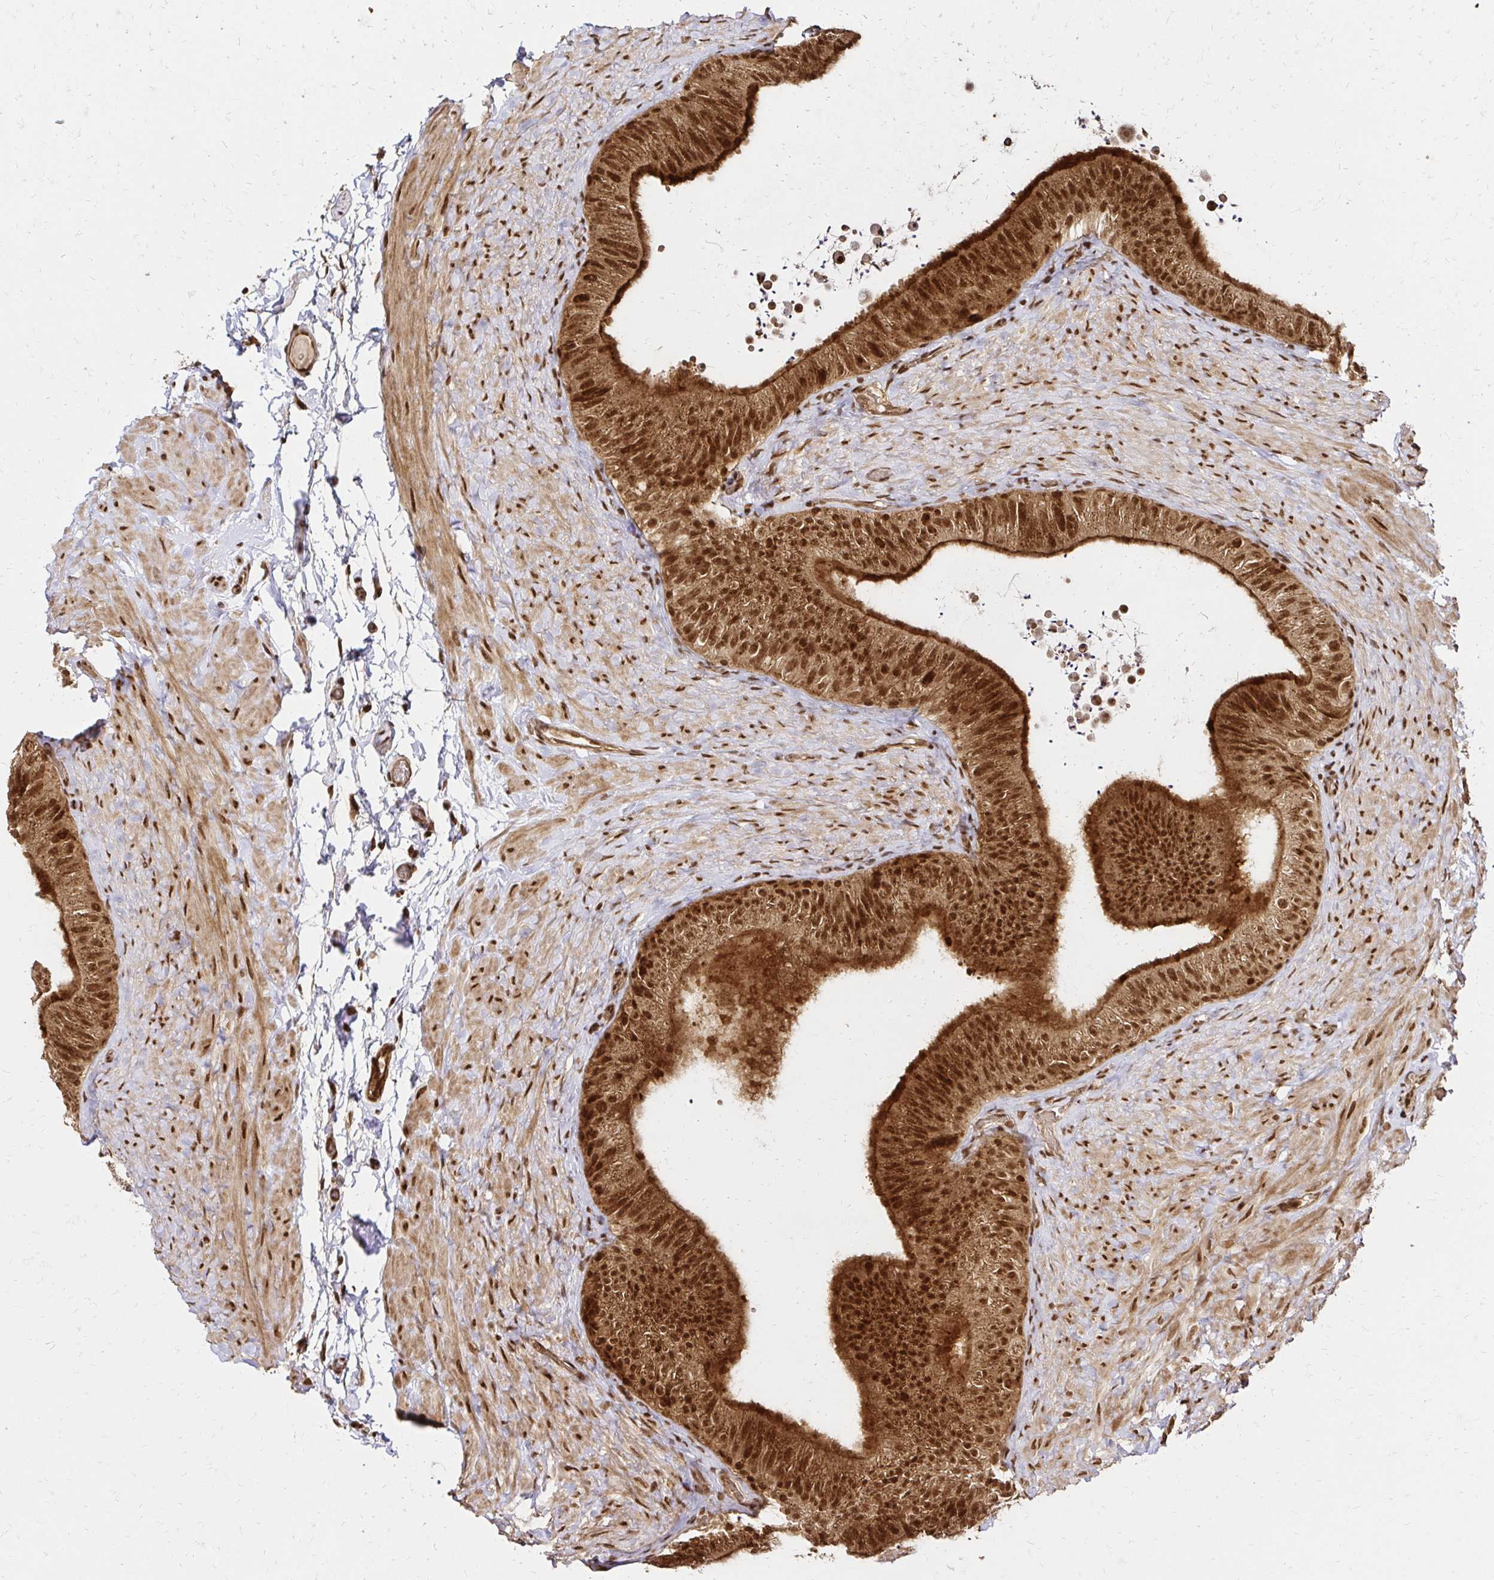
{"staining": {"intensity": "strong", "quantity": ">75%", "location": "cytoplasmic/membranous,nuclear"}, "tissue": "epididymis", "cell_type": "Glandular cells", "image_type": "normal", "snomed": [{"axis": "morphology", "description": "Normal tissue, NOS"}, {"axis": "topography", "description": "Epididymis, spermatic cord, NOS"}, {"axis": "topography", "description": "Epididymis"}], "caption": "A micrograph of epididymis stained for a protein shows strong cytoplasmic/membranous,nuclear brown staining in glandular cells.", "gene": "GLYR1", "patient": {"sex": "male", "age": 31}}